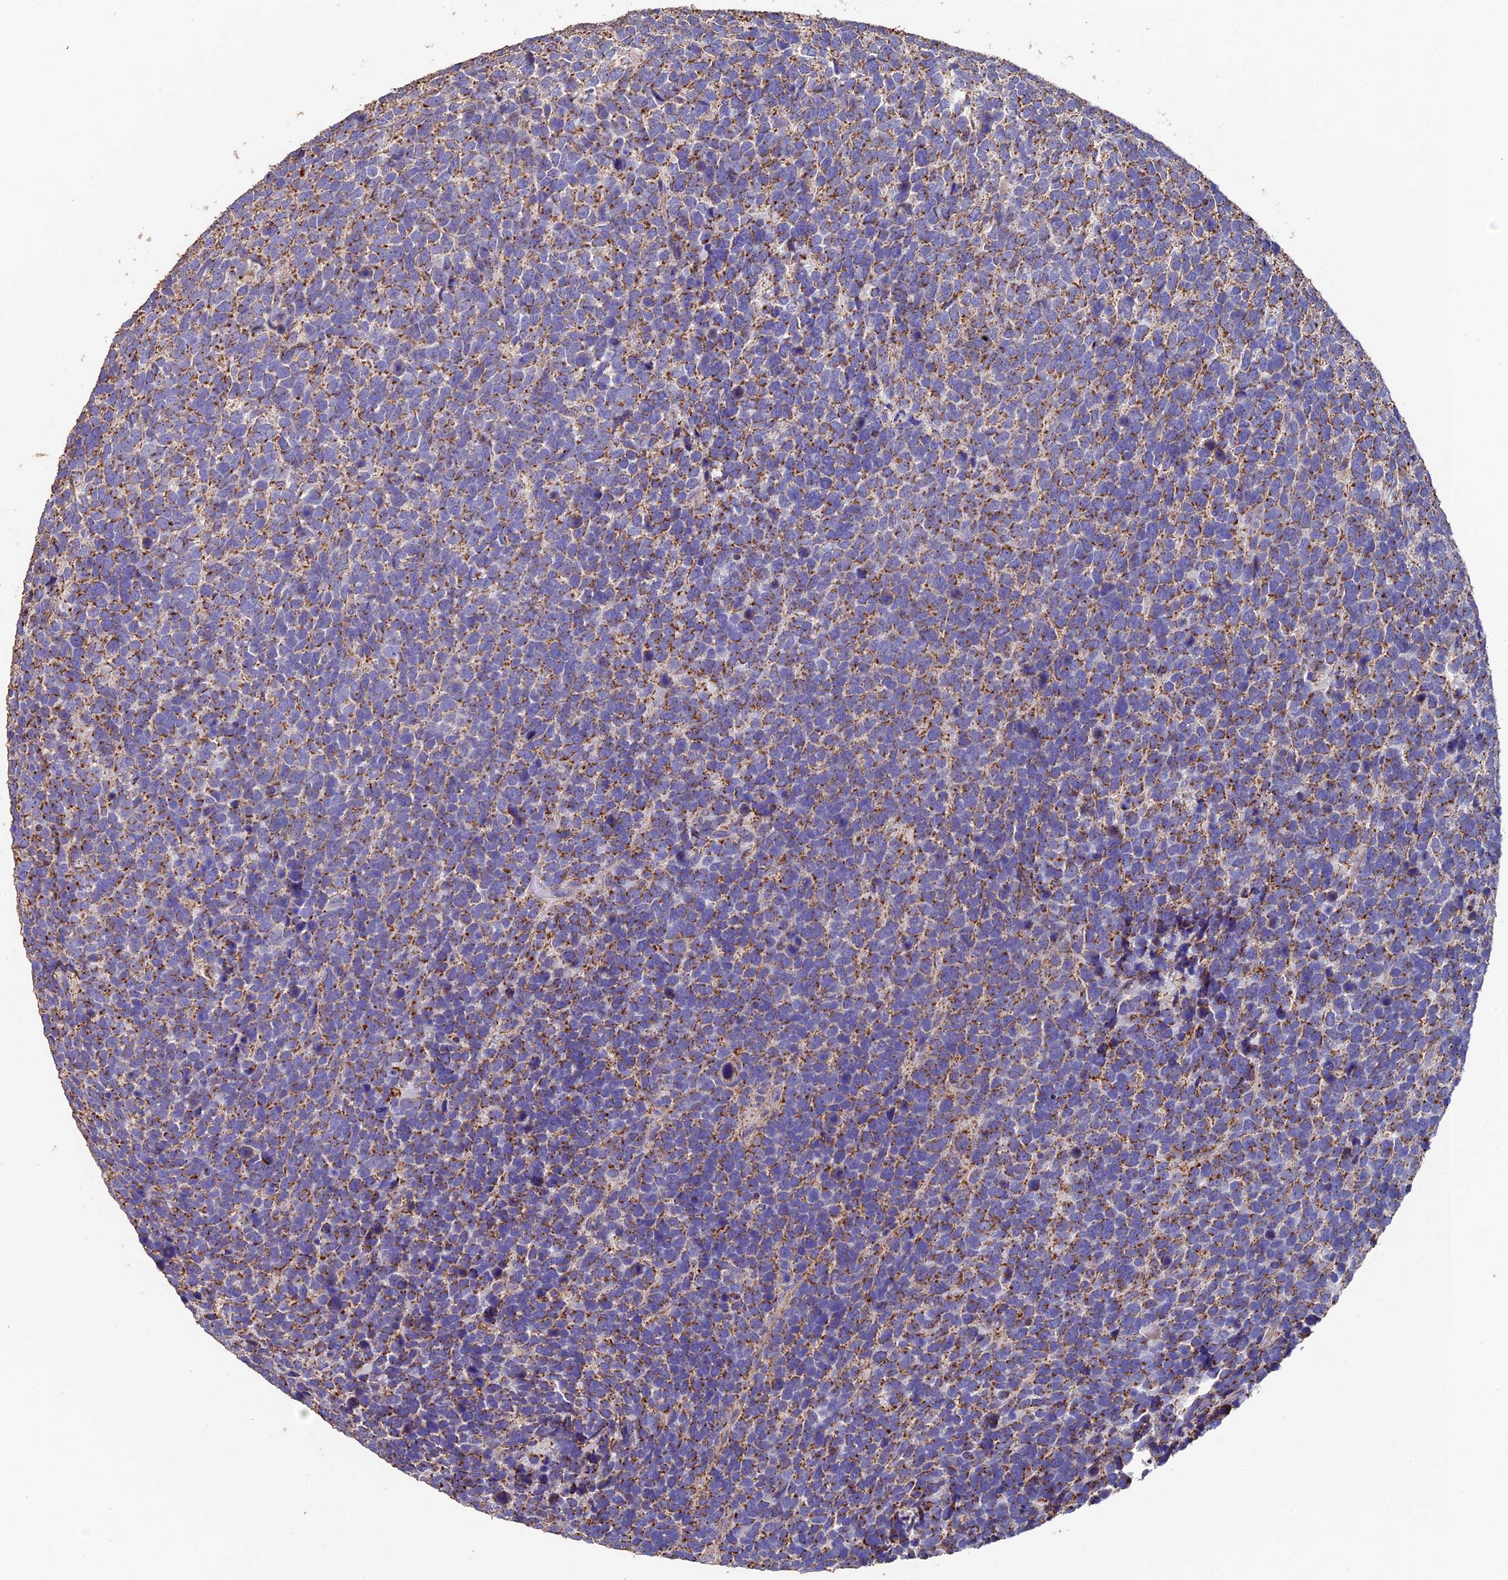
{"staining": {"intensity": "moderate", "quantity": ">75%", "location": "cytoplasmic/membranous"}, "tissue": "urothelial cancer", "cell_type": "Tumor cells", "image_type": "cancer", "snomed": [{"axis": "morphology", "description": "Urothelial carcinoma, High grade"}, {"axis": "topography", "description": "Urinary bladder"}], "caption": "Immunohistochemistry (IHC) (DAB) staining of urothelial carcinoma (high-grade) shows moderate cytoplasmic/membranous protein expression in approximately >75% of tumor cells.", "gene": "ADAT1", "patient": {"sex": "female", "age": 82}}